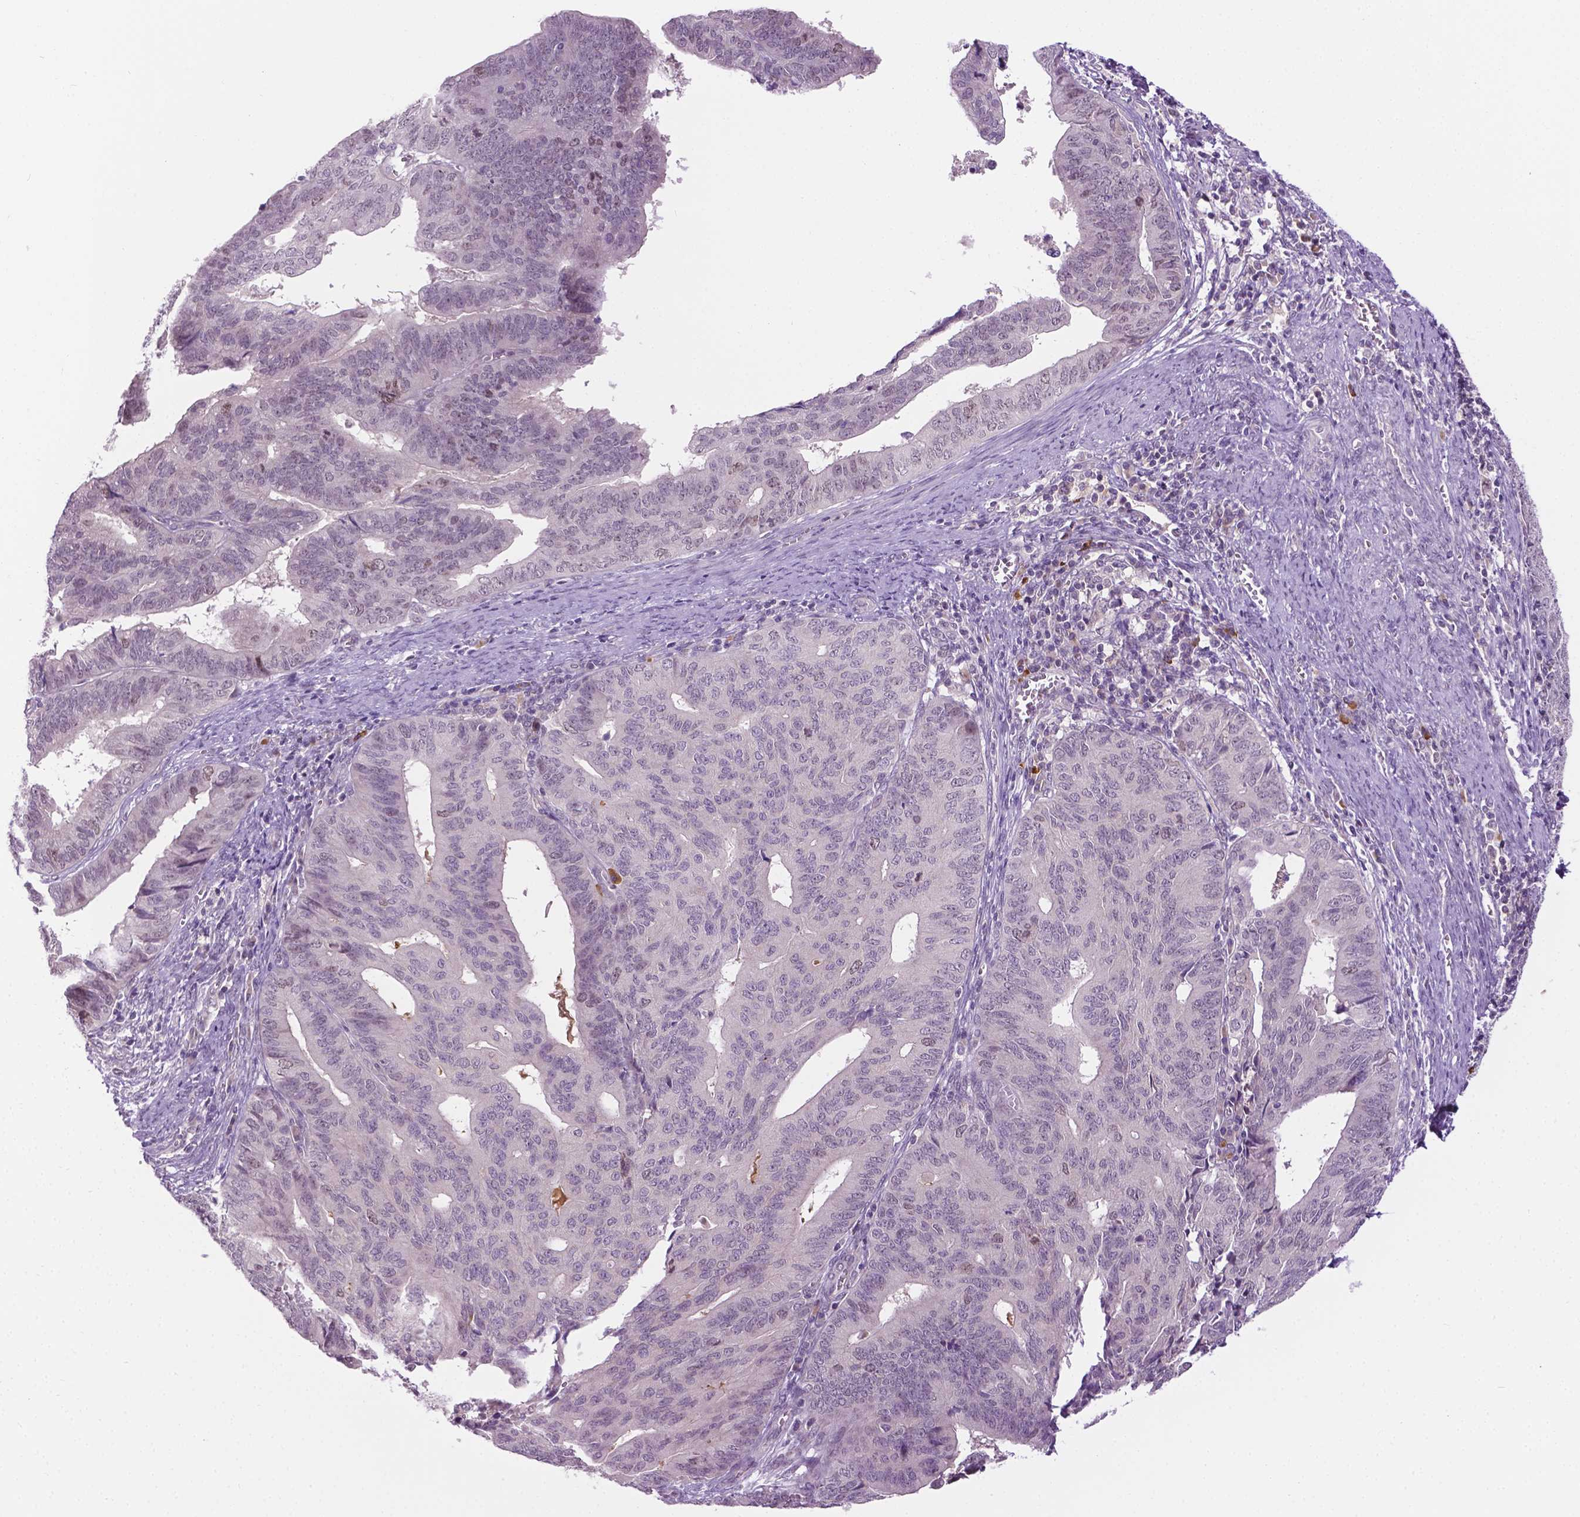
{"staining": {"intensity": "negative", "quantity": "none", "location": "none"}, "tissue": "endometrial cancer", "cell_type": "Tumor cells", "image_type": "cancer", "snomed": [{"axis": "morphology", "description": "Adenocarcinoma, NOS"}, {"axis": "topography", "description": "Endometrium"}], "caption": "An image of endometrial cancer (adenocarcinoma) stained for a protein shows no brown staining in tumor cells.", "gene": "DENND4A", "patient": {"sex": "female", "age": 65}}